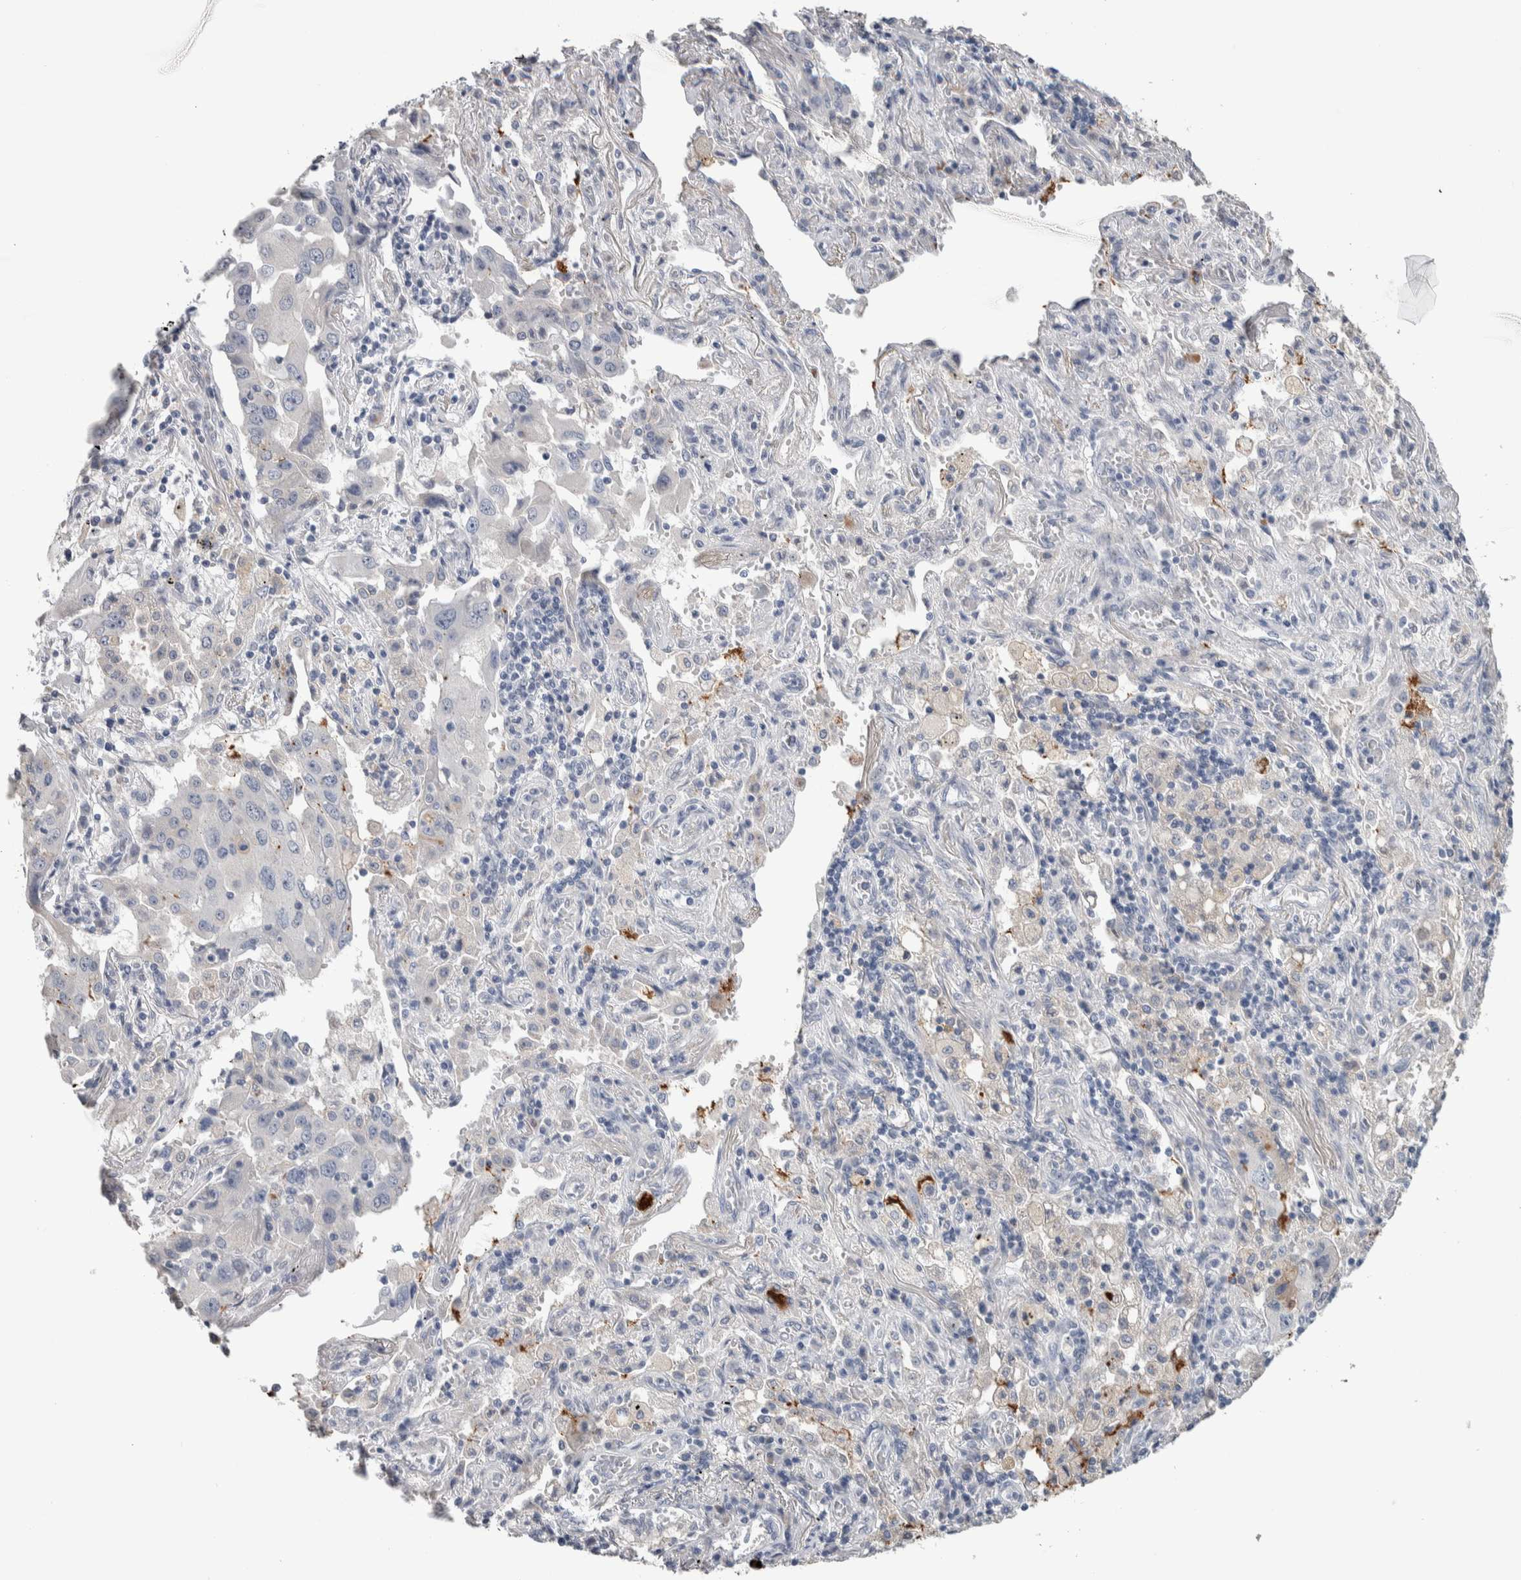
{"staining": {"intensity": "negative", "quantity": "none", "location": "none"}, "tissue": "lung cancer", "cell_type": "Tumor cells", "image_type": "cancer", "snomed": [{"axis": "morphology", "description": "Adenocarcinoma, NOS"}, {"axis": "topography", "description": "Lung"}], "caption": "Immunohistochemical staining of lung adenocarcinoma exhibits no significant staining in tumor cells.", "gene": "TMEM102", "patient": {"sex": "female", "age": 65}}